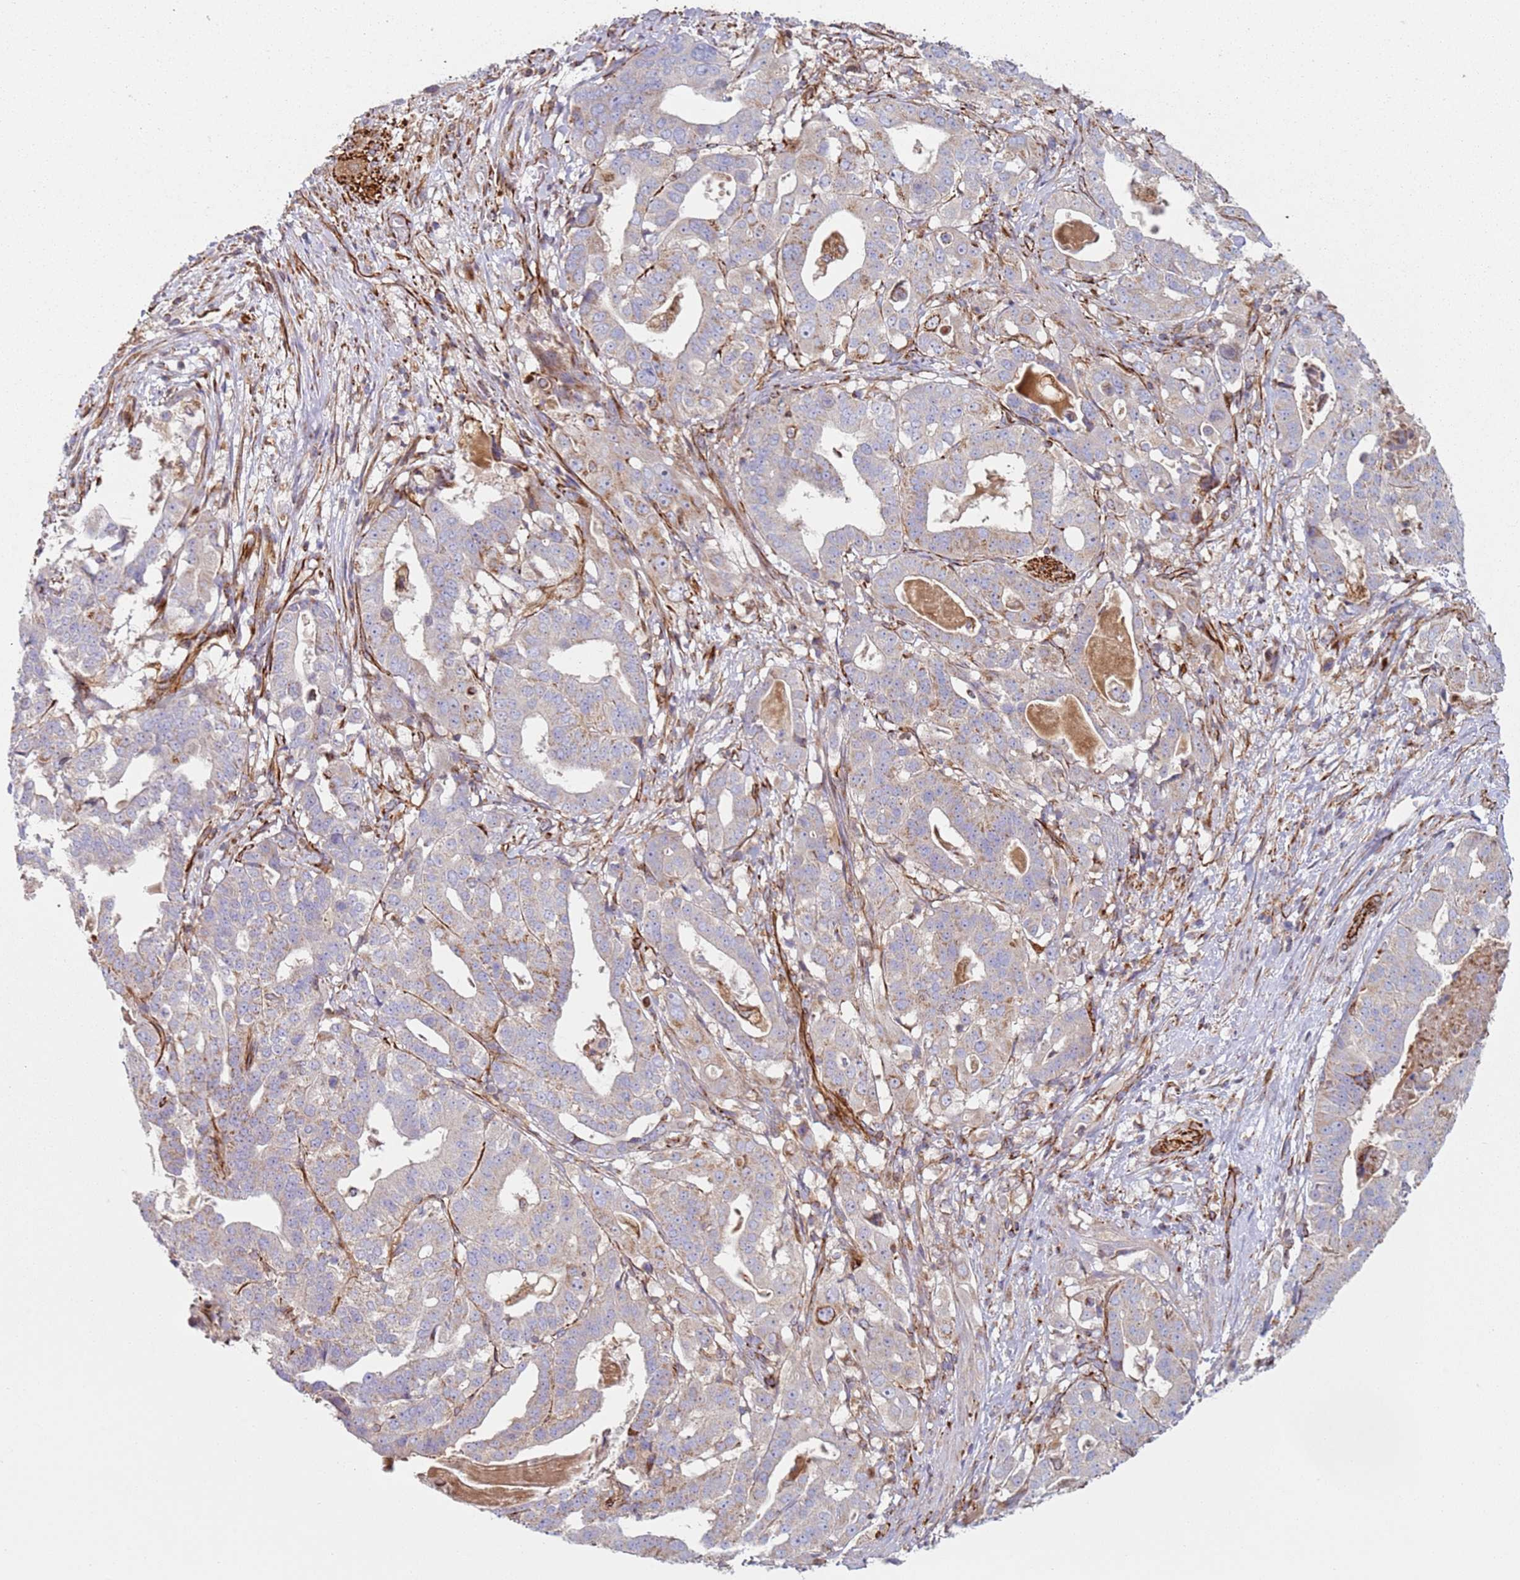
{"staining": {"intensity": "weak", "quantity": "<25%", "location": "cytoplasmic/membranous"}, "tissue": "stomach cancer", "cell_type": "Tumor cells", "image_type": "cancer", "snomed": [{"axis": "morphology", "description": "Adenocarcinoma, NOS"}, {"axis": "topography", "description": "Stomach"}], "caption": "An IHC image of stomach adenocarcinoma is shown. There is no staining in tumor cells of stomach adenocarcinoma.", "gene": "SNAPIN", "patient": {"sex": "male", "age": 48}}